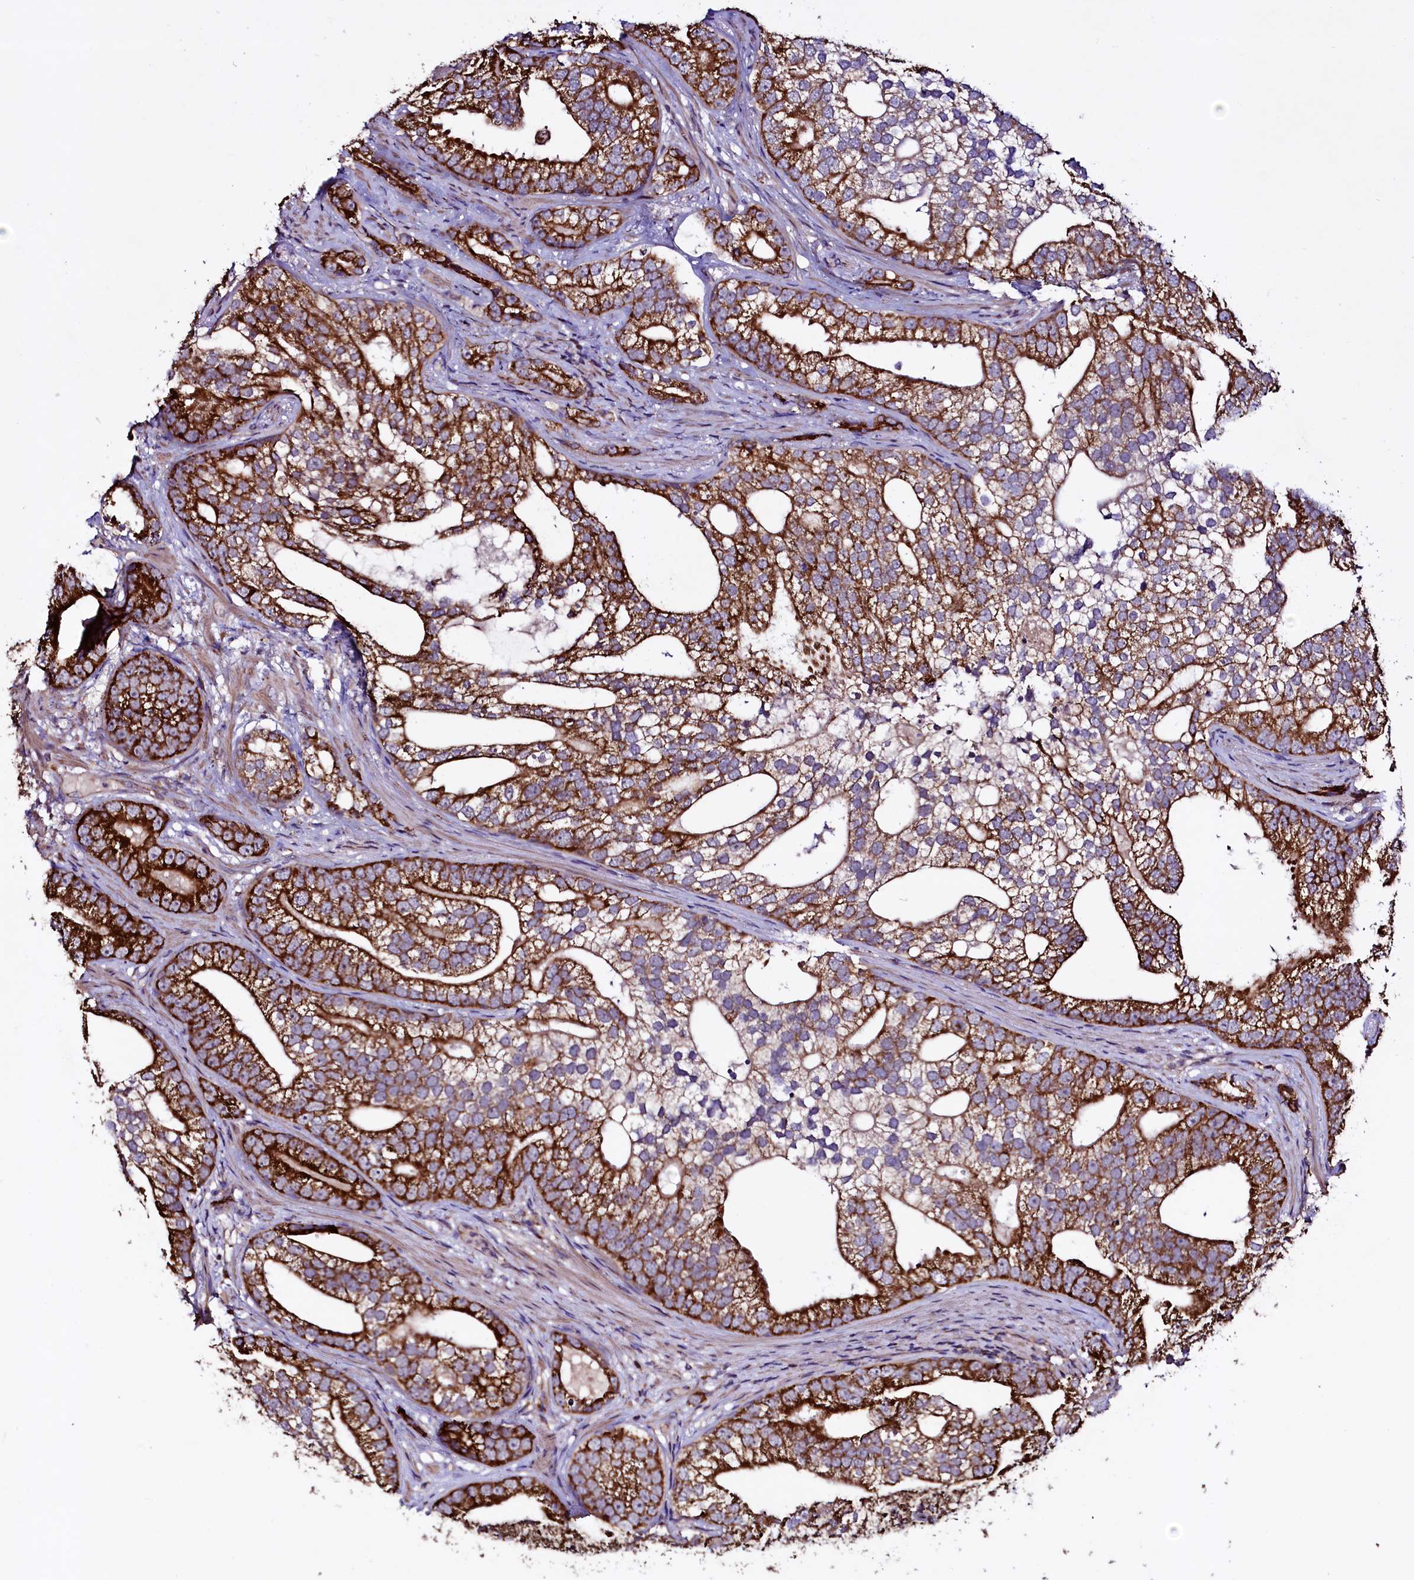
{"staining": {"intensity": "strong", "quantity": ">75%", "location": "cytoplasmic/membranous"}, "tissue": "prostate cancer", "cell_type": "Tumor cells", "image_type": "cancer", "snomed": [{"axis": "morphology", "description": "Adenocarcinoma, High grade"}, {"axis": "topography", "description": "Prostate"}], "caption": "IHC histopathology image of neoplastic tissue: human prostate cancer (high-grade adenocarcinoma) stained using IHC exhibits high levels of strong protein expression localized specifically in the cytoplasmic/membranous of tumor cells, appearing as a cytoplasmic/membranous brown color.", "gene": "STARD5", "patient": {"sex": "male", "age": 75}}